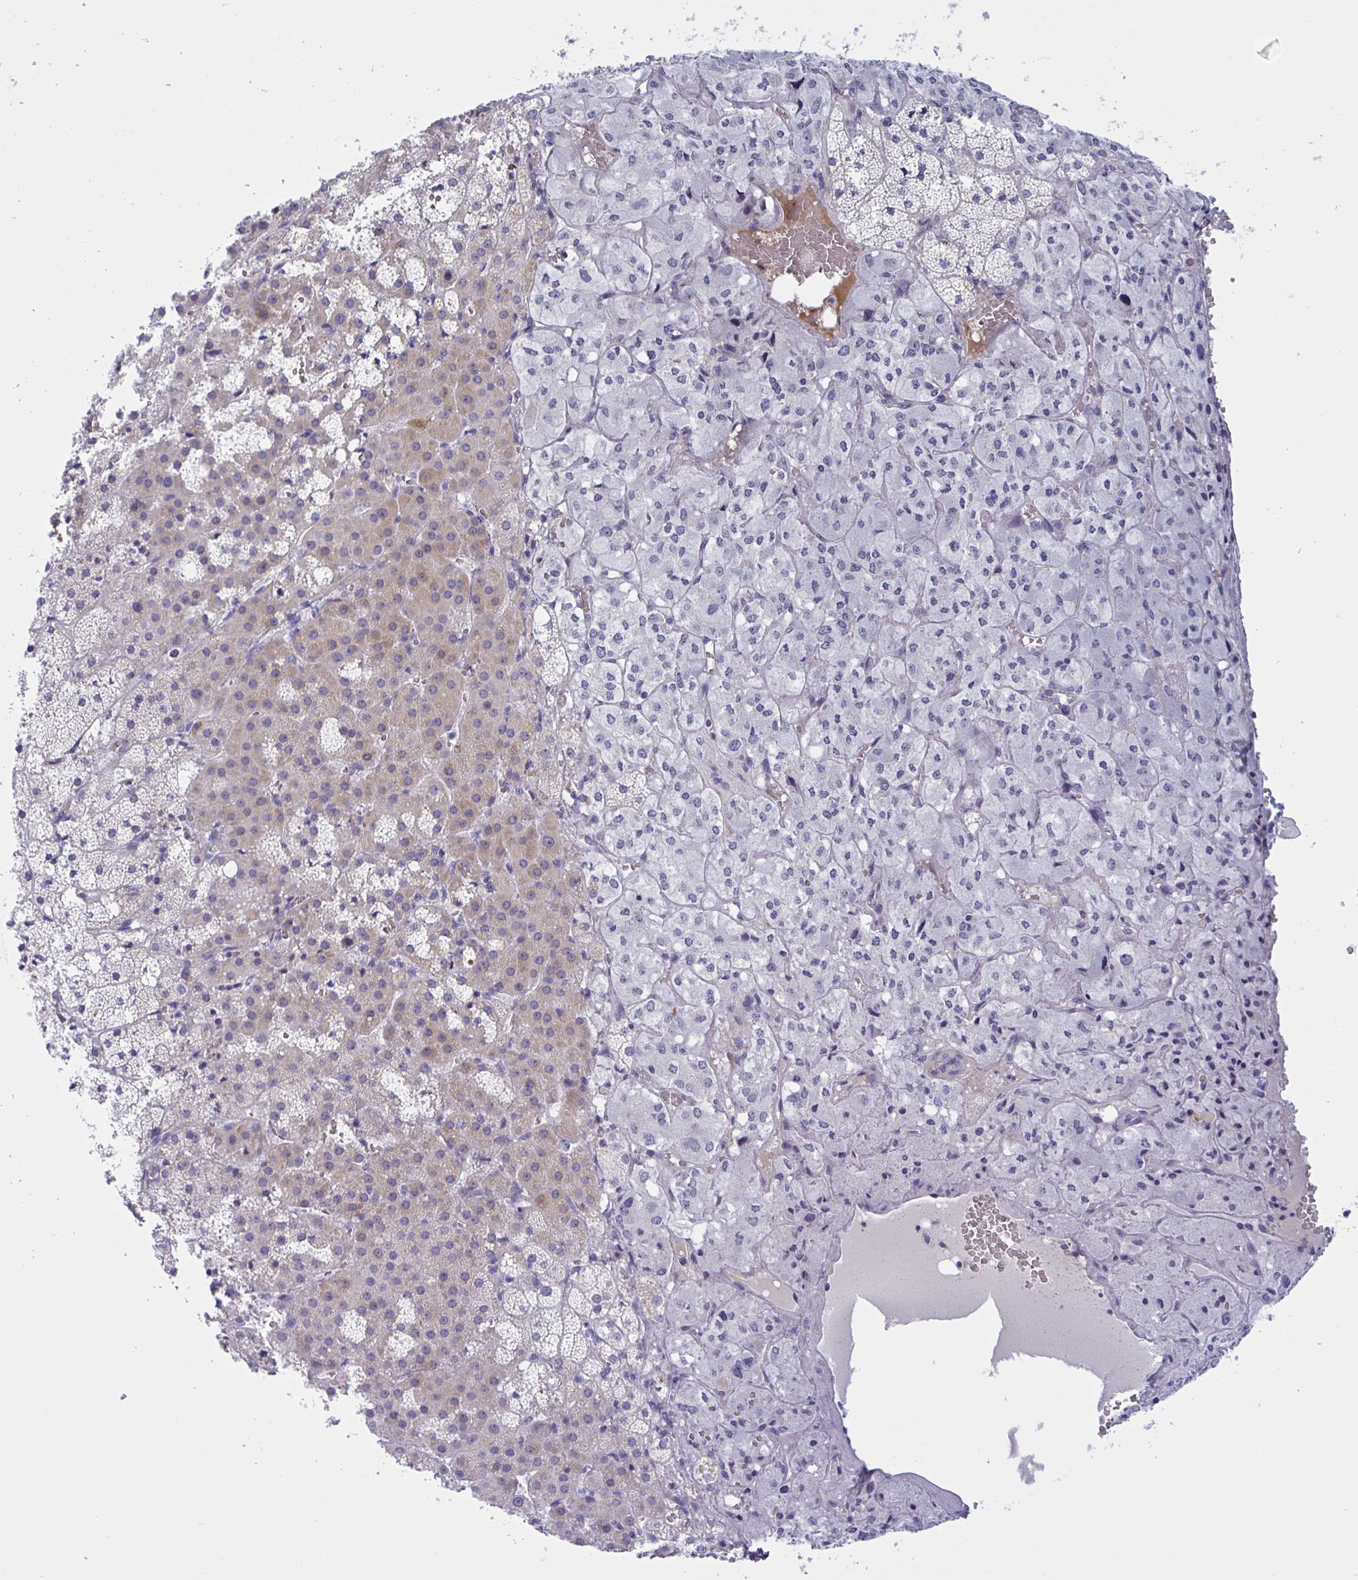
{"staining": {"intensity": "weak", "quantity": "<25%", "location": "cytoplasmic/membranous"}, "tissue": "adrenal gland", "cell_type": "Glandular cells", "image_type": "normal", "snomed": [{"axis": "morphology", "description": "Normal tissue, NOS"}, {"axis": "topography", "description": "Adrenal gland"}], "caption": "Immunohistochemical staining of benign human adrenal gland exhibits no significant staining in glandular cells.", "gene": "OXLD1", "patient": {"sex": "male", "age": 53}}